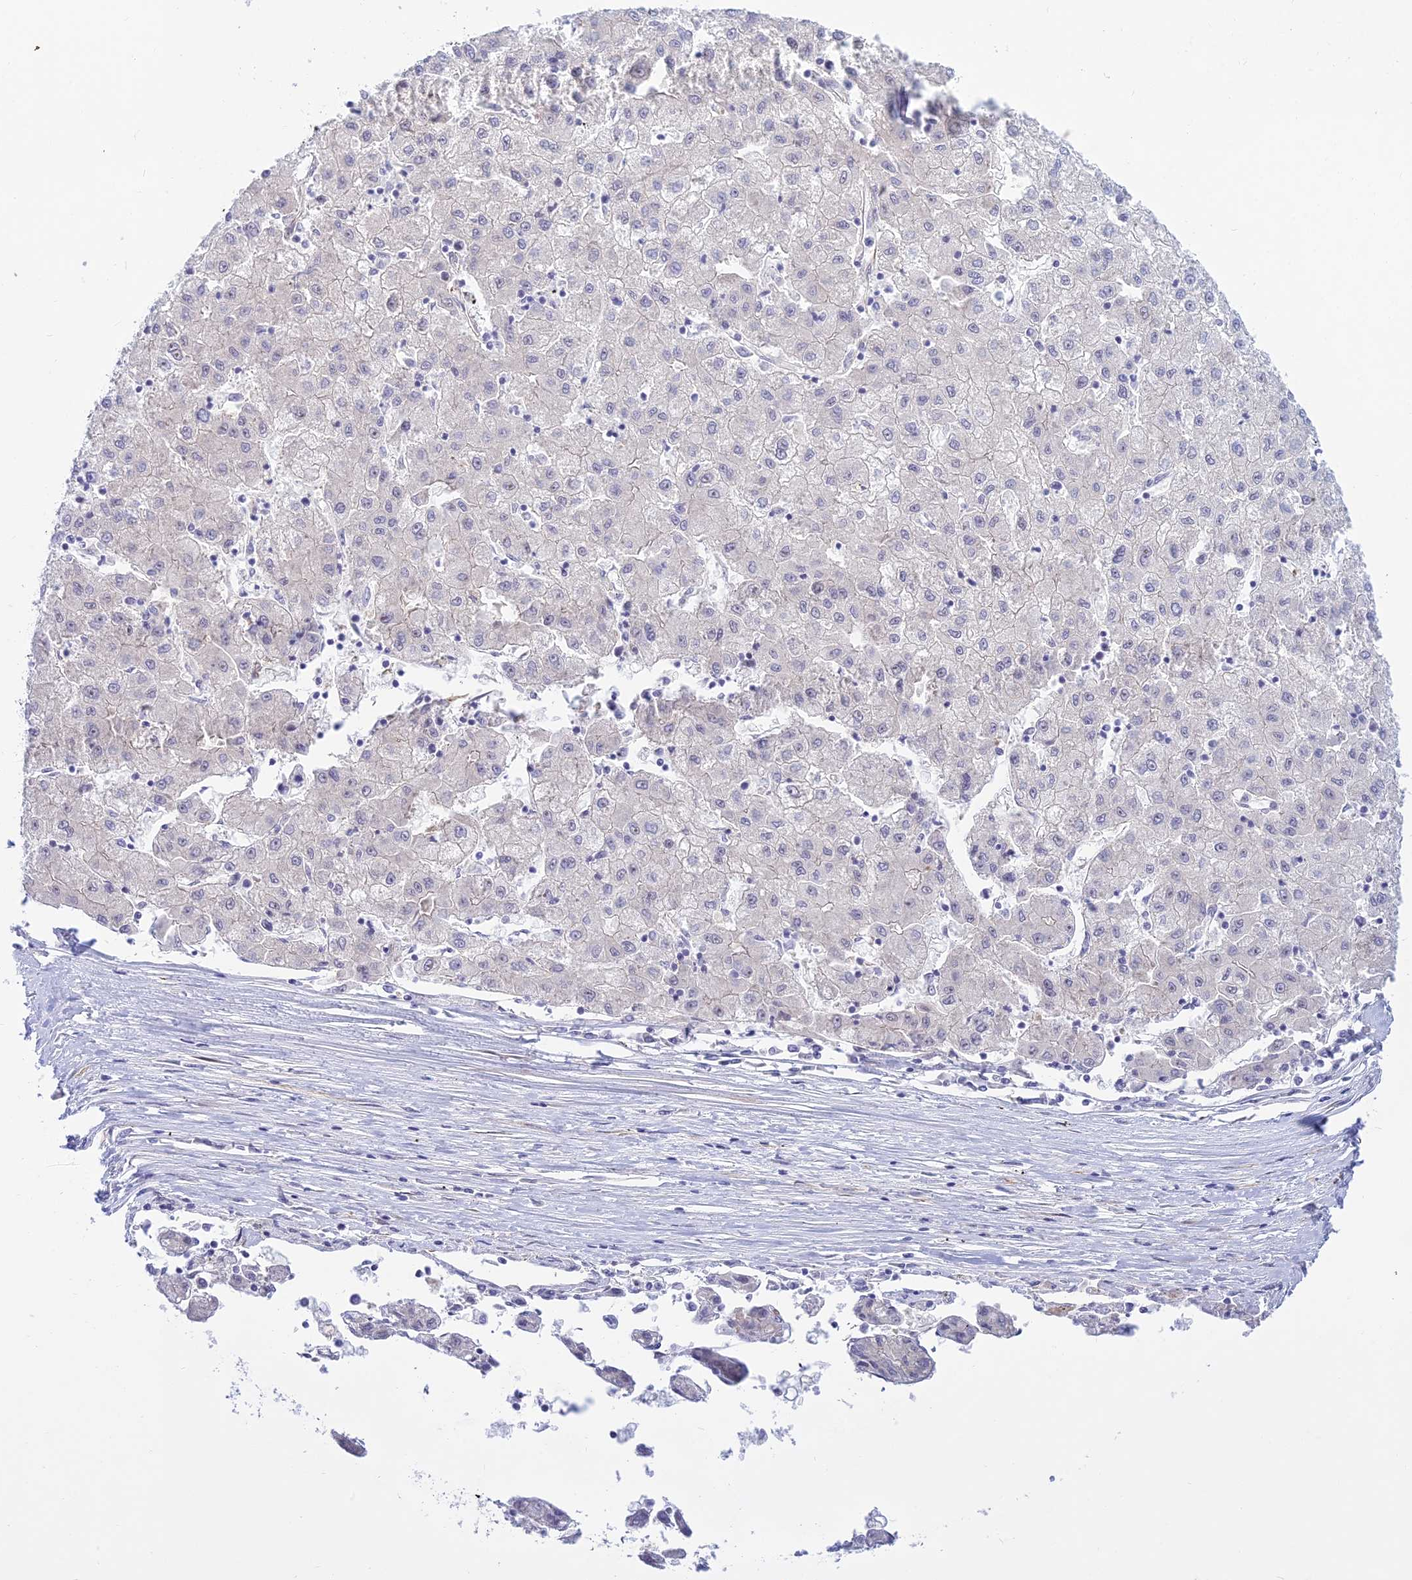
{"staining": {"intensity": "negative", "quantity": "none", "location": "none"}, "tissue": "liver cancer", "cell_type": "Tumor cells", "image_type": "cancer", "snomed": [{"axis": "morphology", "description": "Carcinoma, Hepatocellular, NOS"}, {"axis": "topography", "description": "Liver"}], "caption": "High power microscopy photomicrograph of an immunohistochemistry photomicrograph of liver cancer (hepatocellular carcinoma), revealing no significant staining in tumor cells.", "gene": "SAPCD2", "patient": {"sex": "male", "age": 72}}